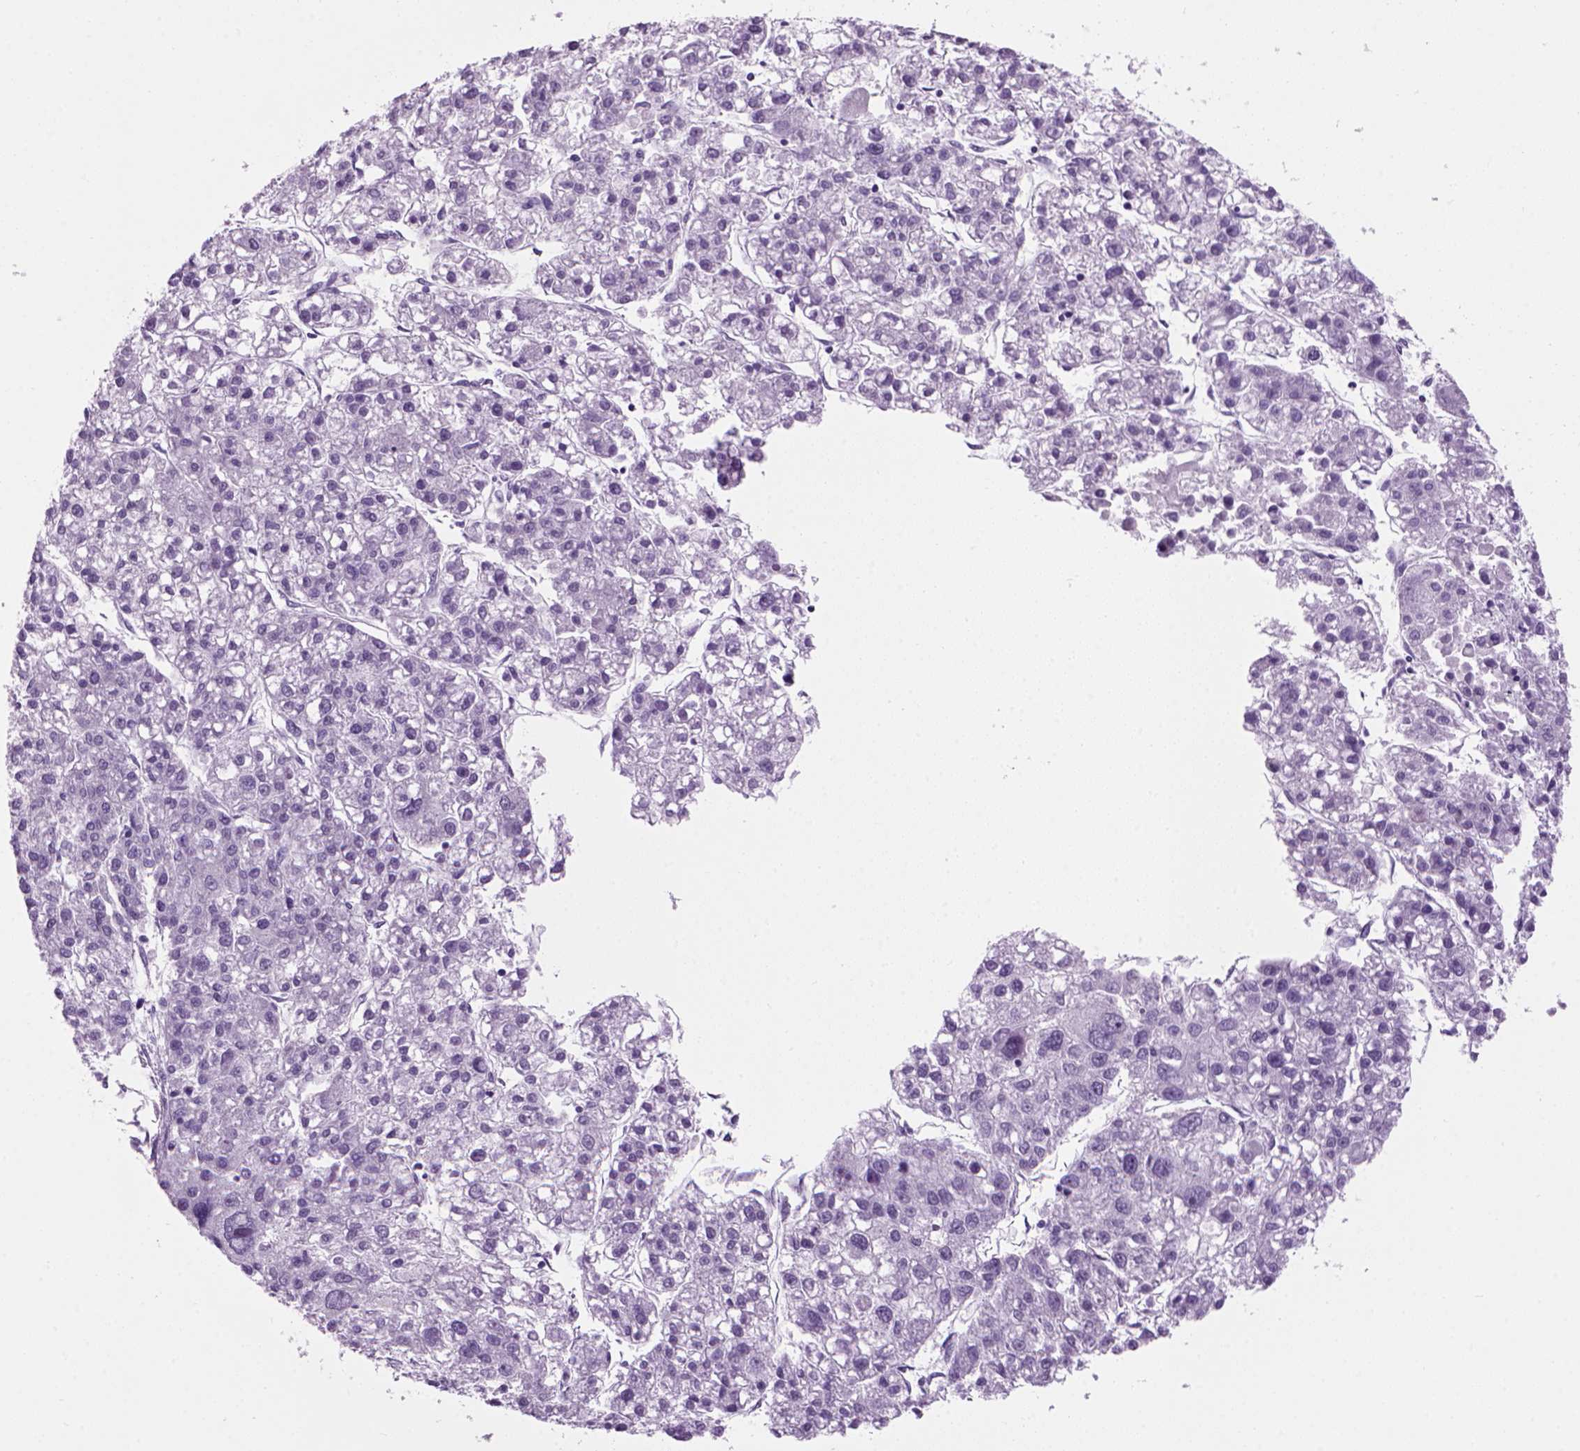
{"staining": {"intensity": "negative", "quantity": "none", "location": "none"}, "tissue": "liver cancer", "cell_type": "Tumor cells", "image_type": "cancer", "snomed": [{"axis": "morphology", "description": "Carcinoma, Hepatocellular, NOS"}, {"axis": "topography", "description": "Liver"}], "caption": "The immunohistochemistry histopathology image has no significant staining in tumor cells of liver cancer (hepatocellular carcinoma) tissue.", "gene": "MZB1", "patient": {"sex": "male", "age": 56}}